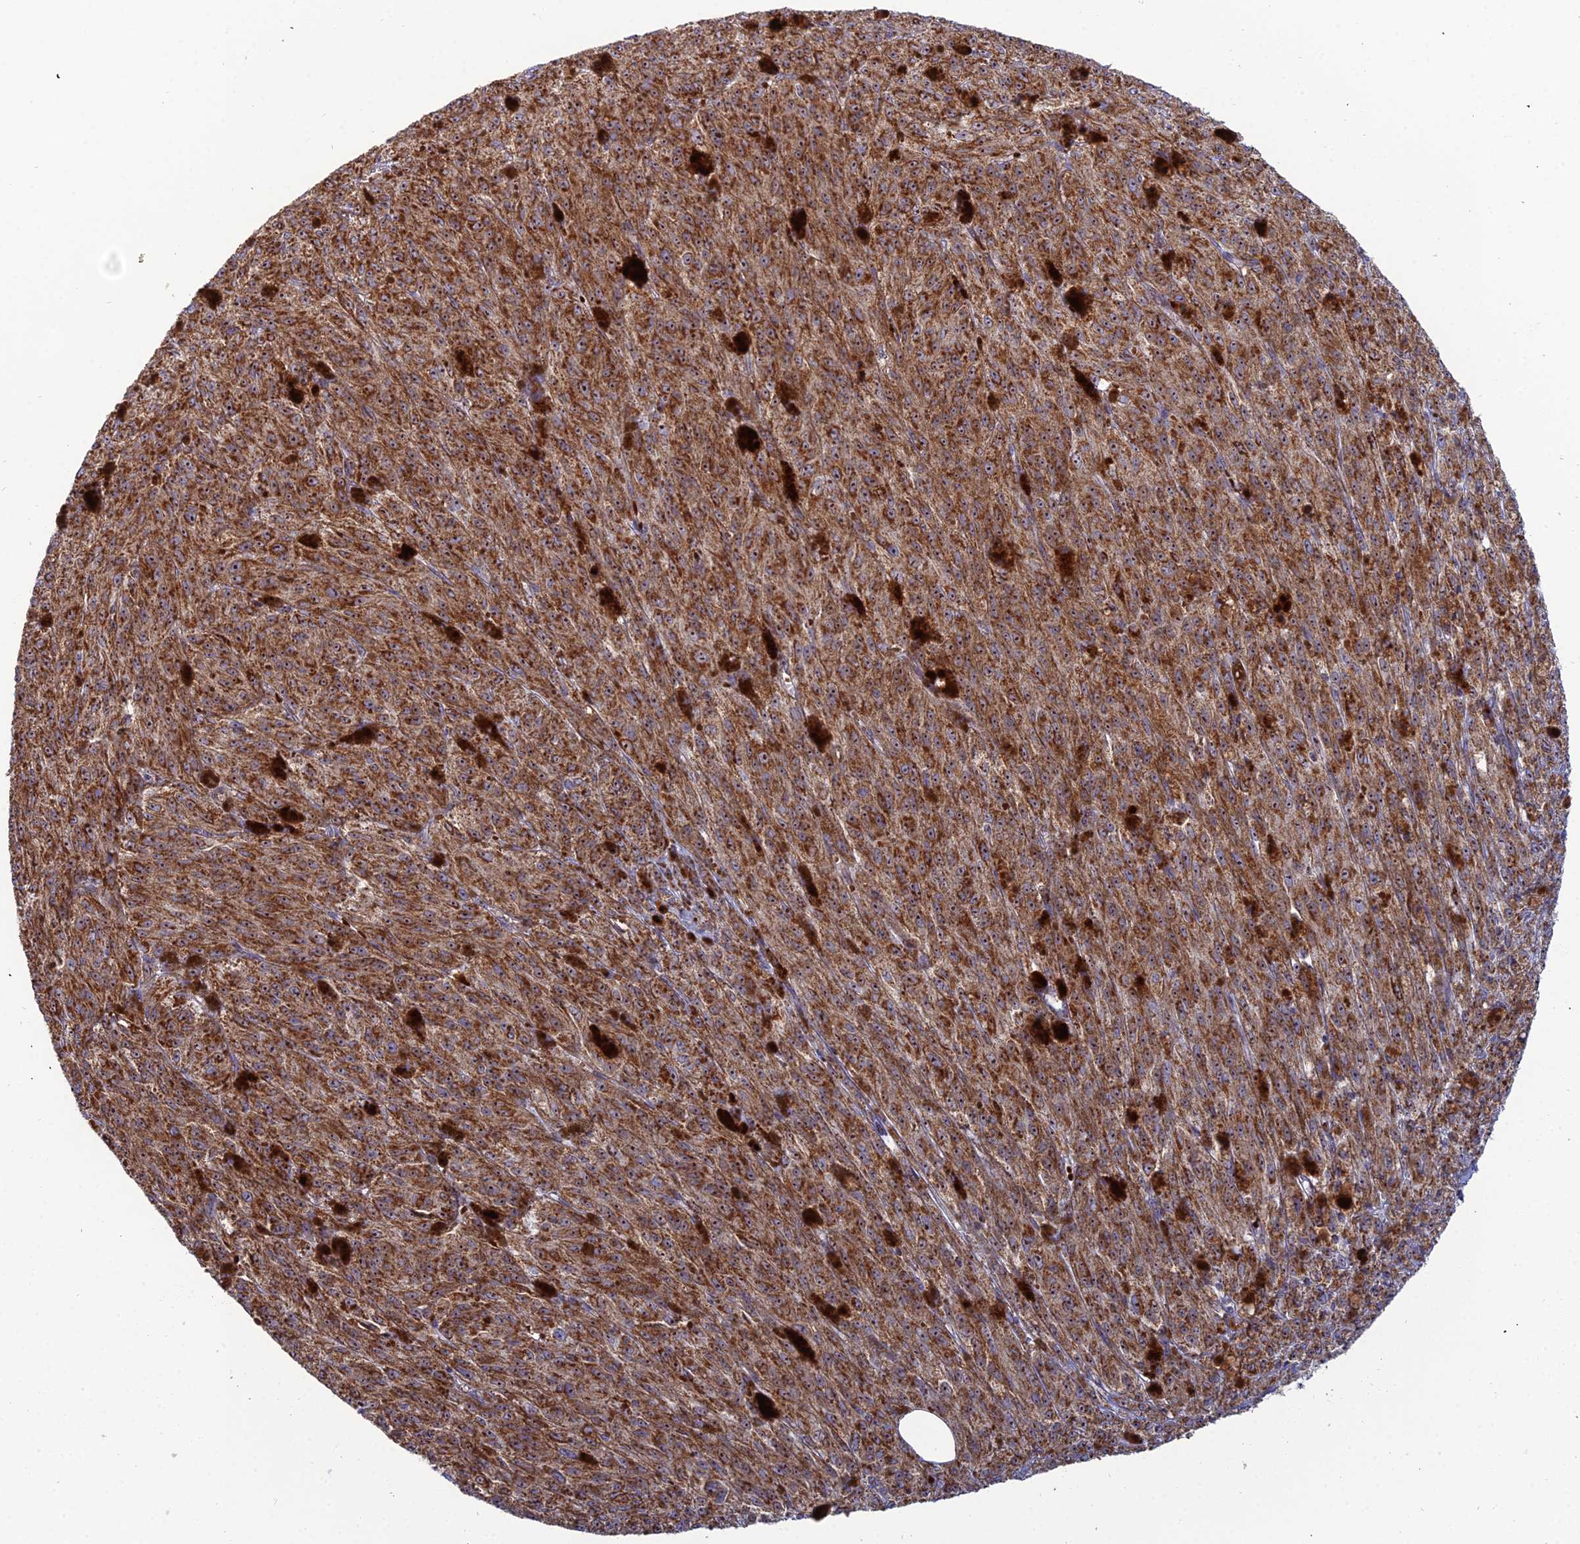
{"staining": {"intensity": "strong", "quantity": ">75%", "location": "cytoplasmic/membranous"}, "tissue": "melanoma", "cell_type": "Tumor cells", "image_type": "cancer", "snomed": [{"axis": "morphology", "description": "Malignant melanoma, NOS"}, {"axis": "topography", "description": "Skin"}], "caption": "High-power microscopy captured an immunohistochemistry (IHC) photomicrograph of malignant melanoma, revealing strong cytoplasmic/membranous positivity in approximately >75% of tumor cells.", "gene": "SLC35F4", "patient": {"sex": "female", "age": 52}}